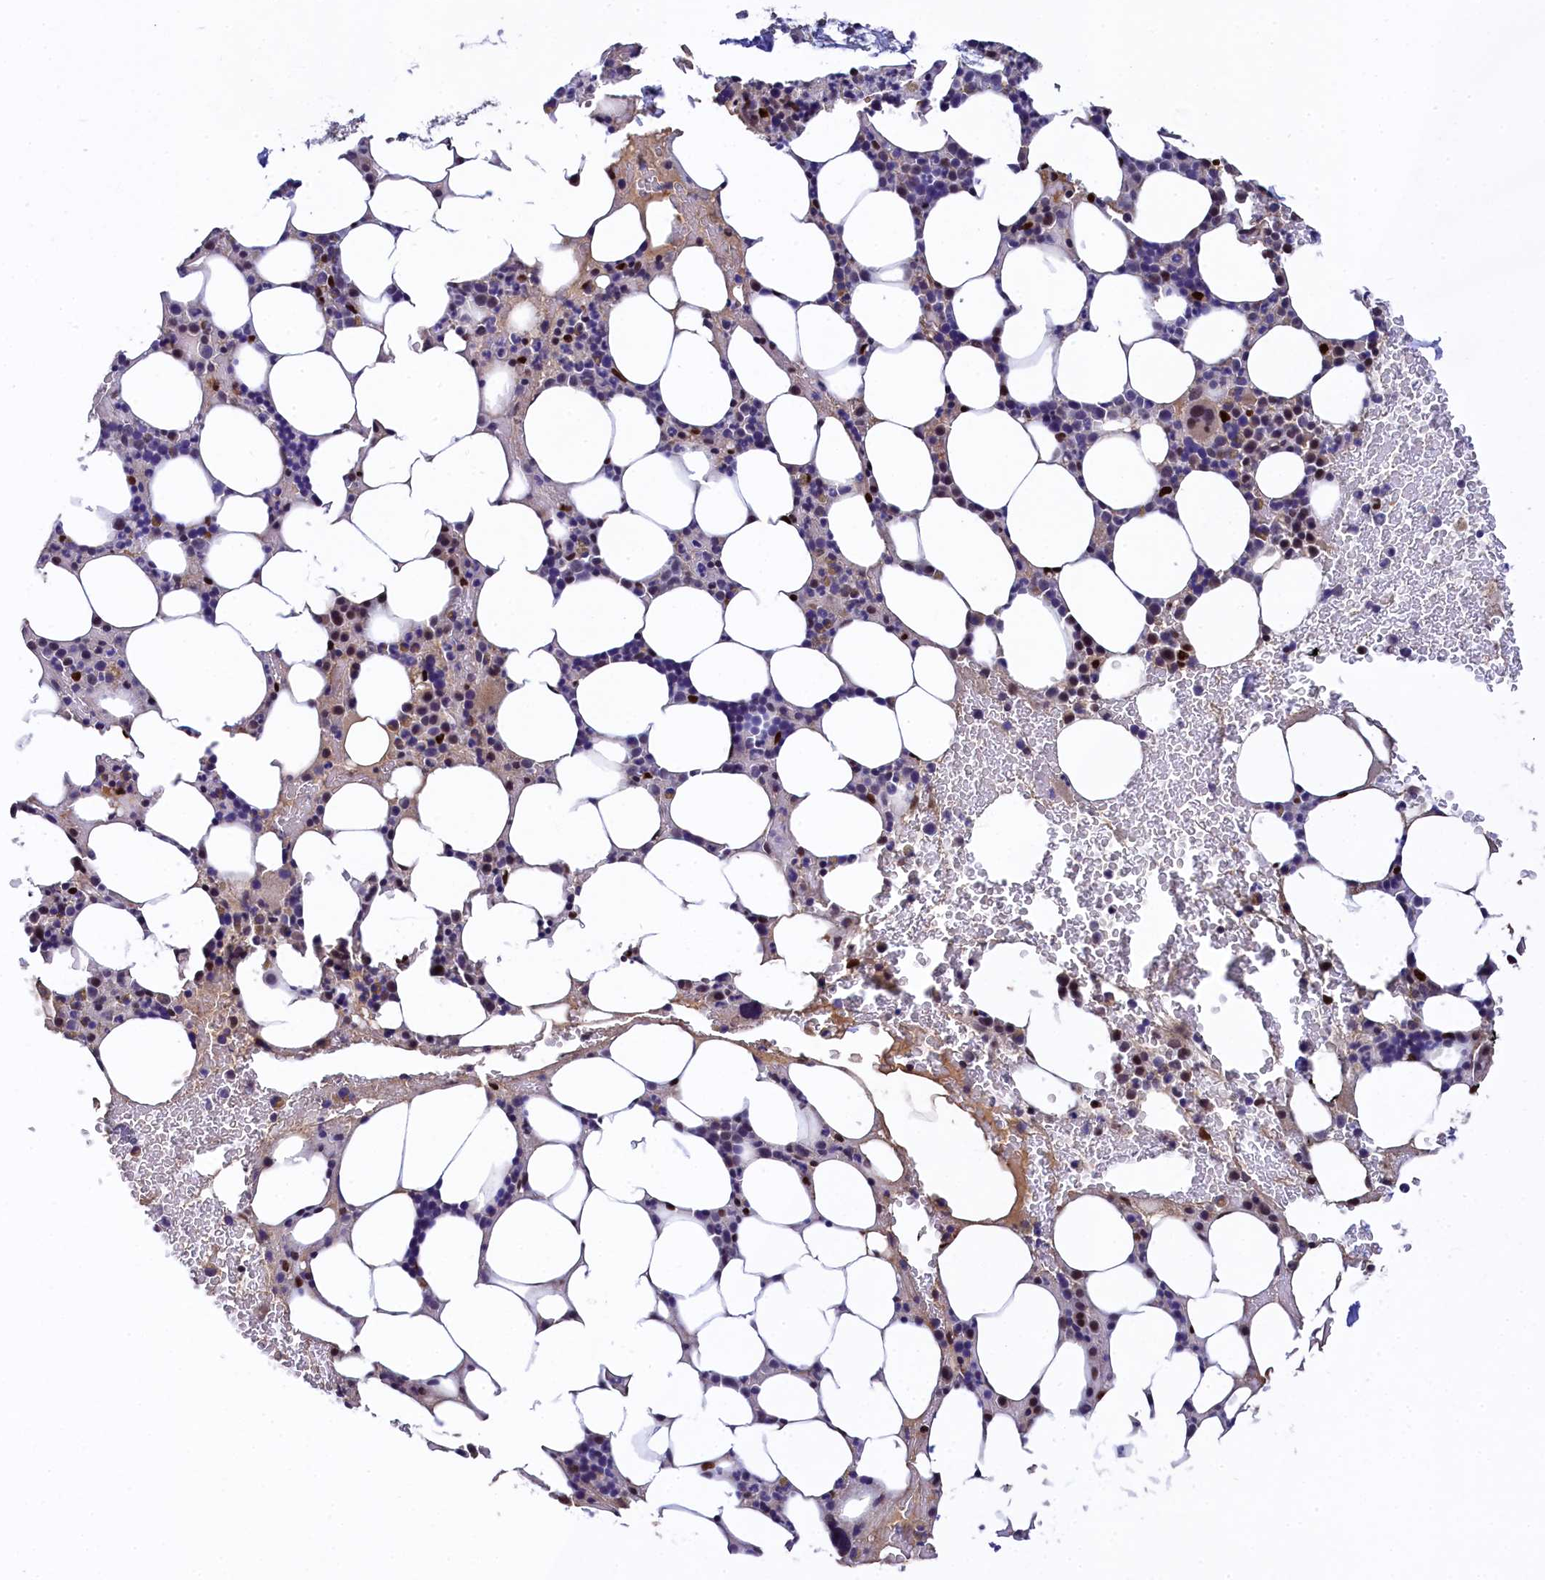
{"staining": {"intensity": "moderate", "quantity": "<25%", "location": "nuclear"}, "tissue": "bone marrow", "cell_type": "Hematopoietic cells", "image_type": "normal", "snomed": [{"axis": "morphology", "description": "Normal tissue, NOS"}, {"axis": "topography", "description": "Bone marrow"}], "caption": "Immunohistochemistry photomicrograph of benign bone marrow: human bone marrow stained using immunohistochemistry (IHC) displays low levels of moderate protein expression localized specifically in the nuclear of hematopoietic cells, appearing as a nuclear brown color.", "gene": "HECTD4", "patient": {"sex": "male", "age": 78}}